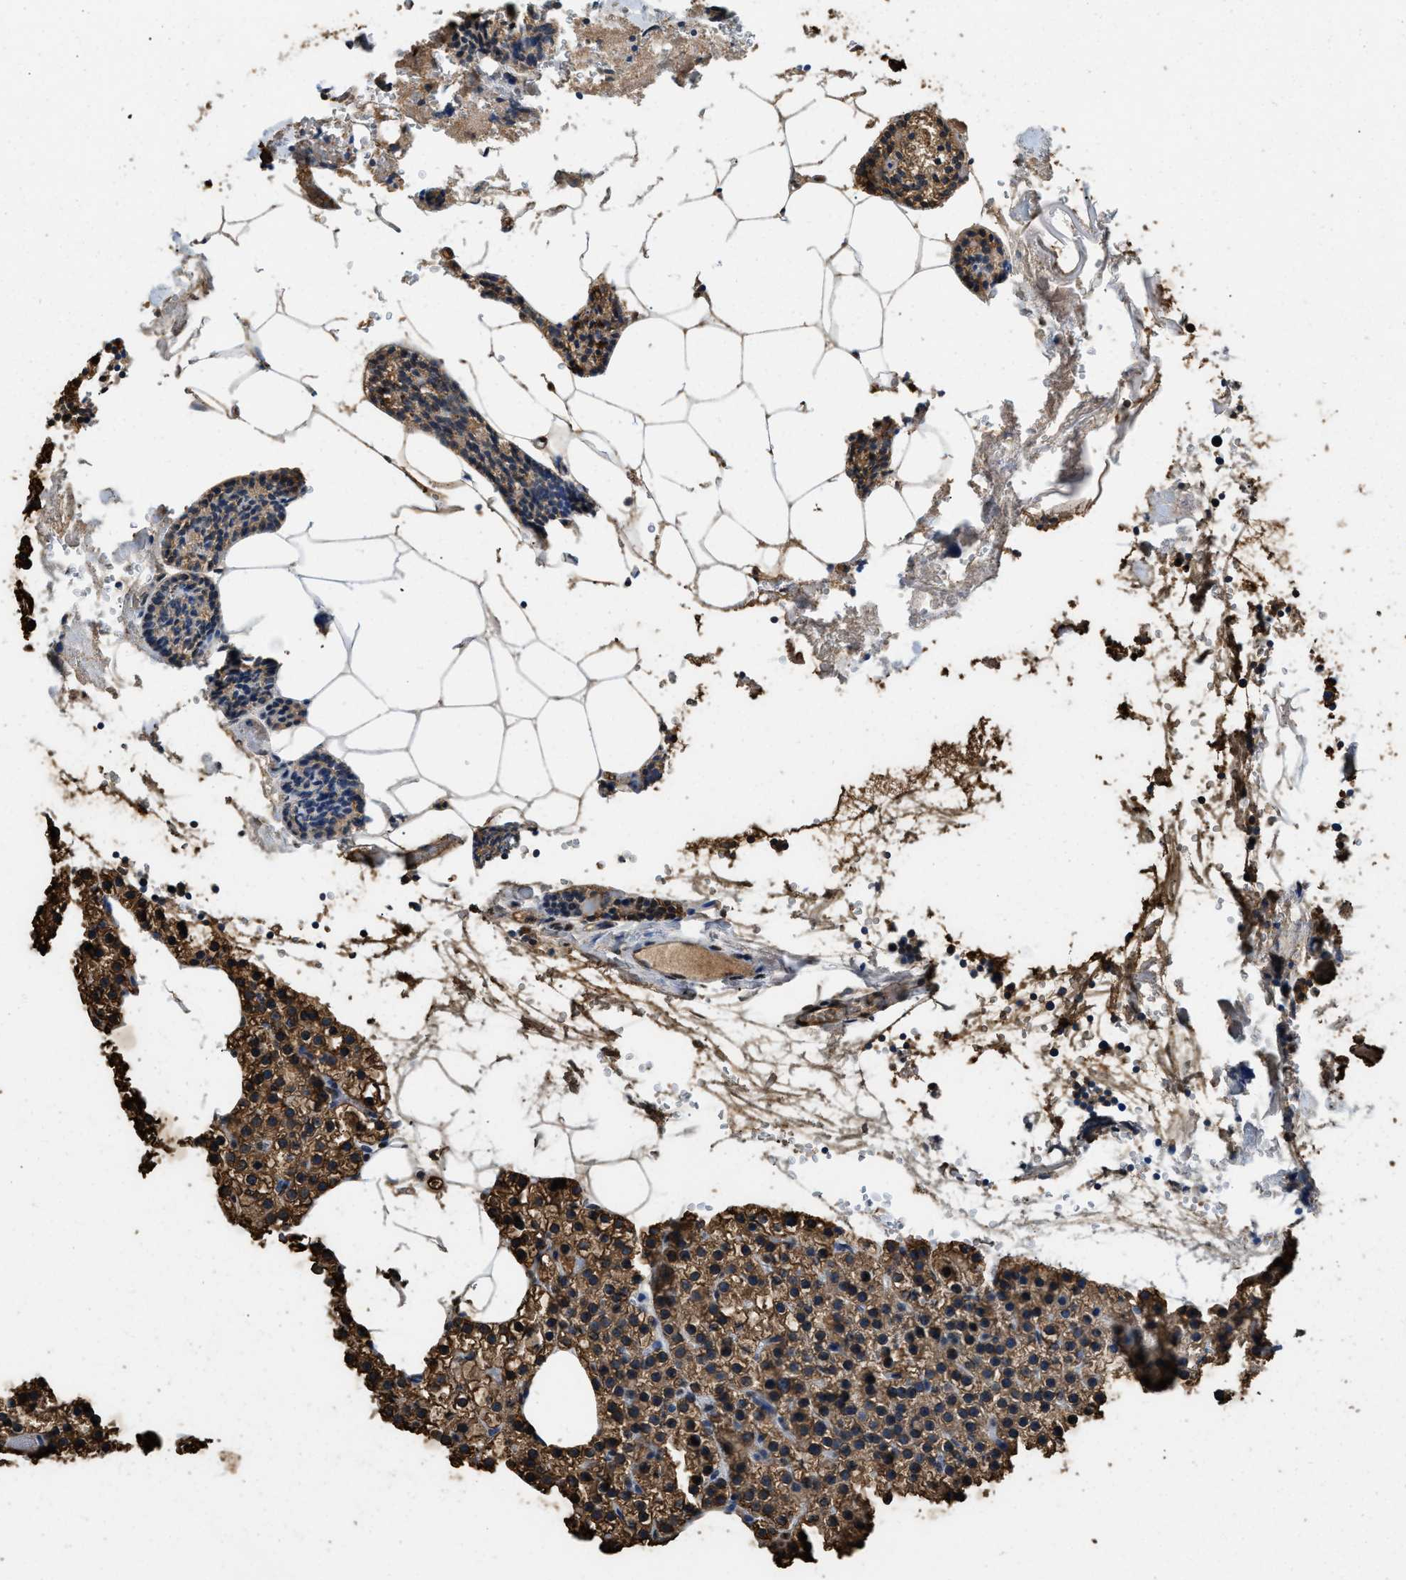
{"staining": {"intensity": "moderate", "quantity": "25%-75%", "location": "cytoplasmic/membranous,nuclear"}, "tissue": "parathyroid gland", "cell_type": "Glandular cells", "image_type": "normal", "snomed": [{"axis": "morphology", "description": "Normal tissue, NOS"}, {"axis": "morphology", "description": "Adenoma, NOS"}, {"axis": "topography", "description": "Parathyroid gland"}], "caption": "Parathyroid gland stained with DAB IHC demonstrates medium levels of moderate cytoplasmic/membranous,nuclear positivity in about 25%-75% of glandular cells. (DAB IHC with brightfield microscopy, high magnification).", "gene": "GAPDH", "patient": {"sex": "female", "age": 70}}